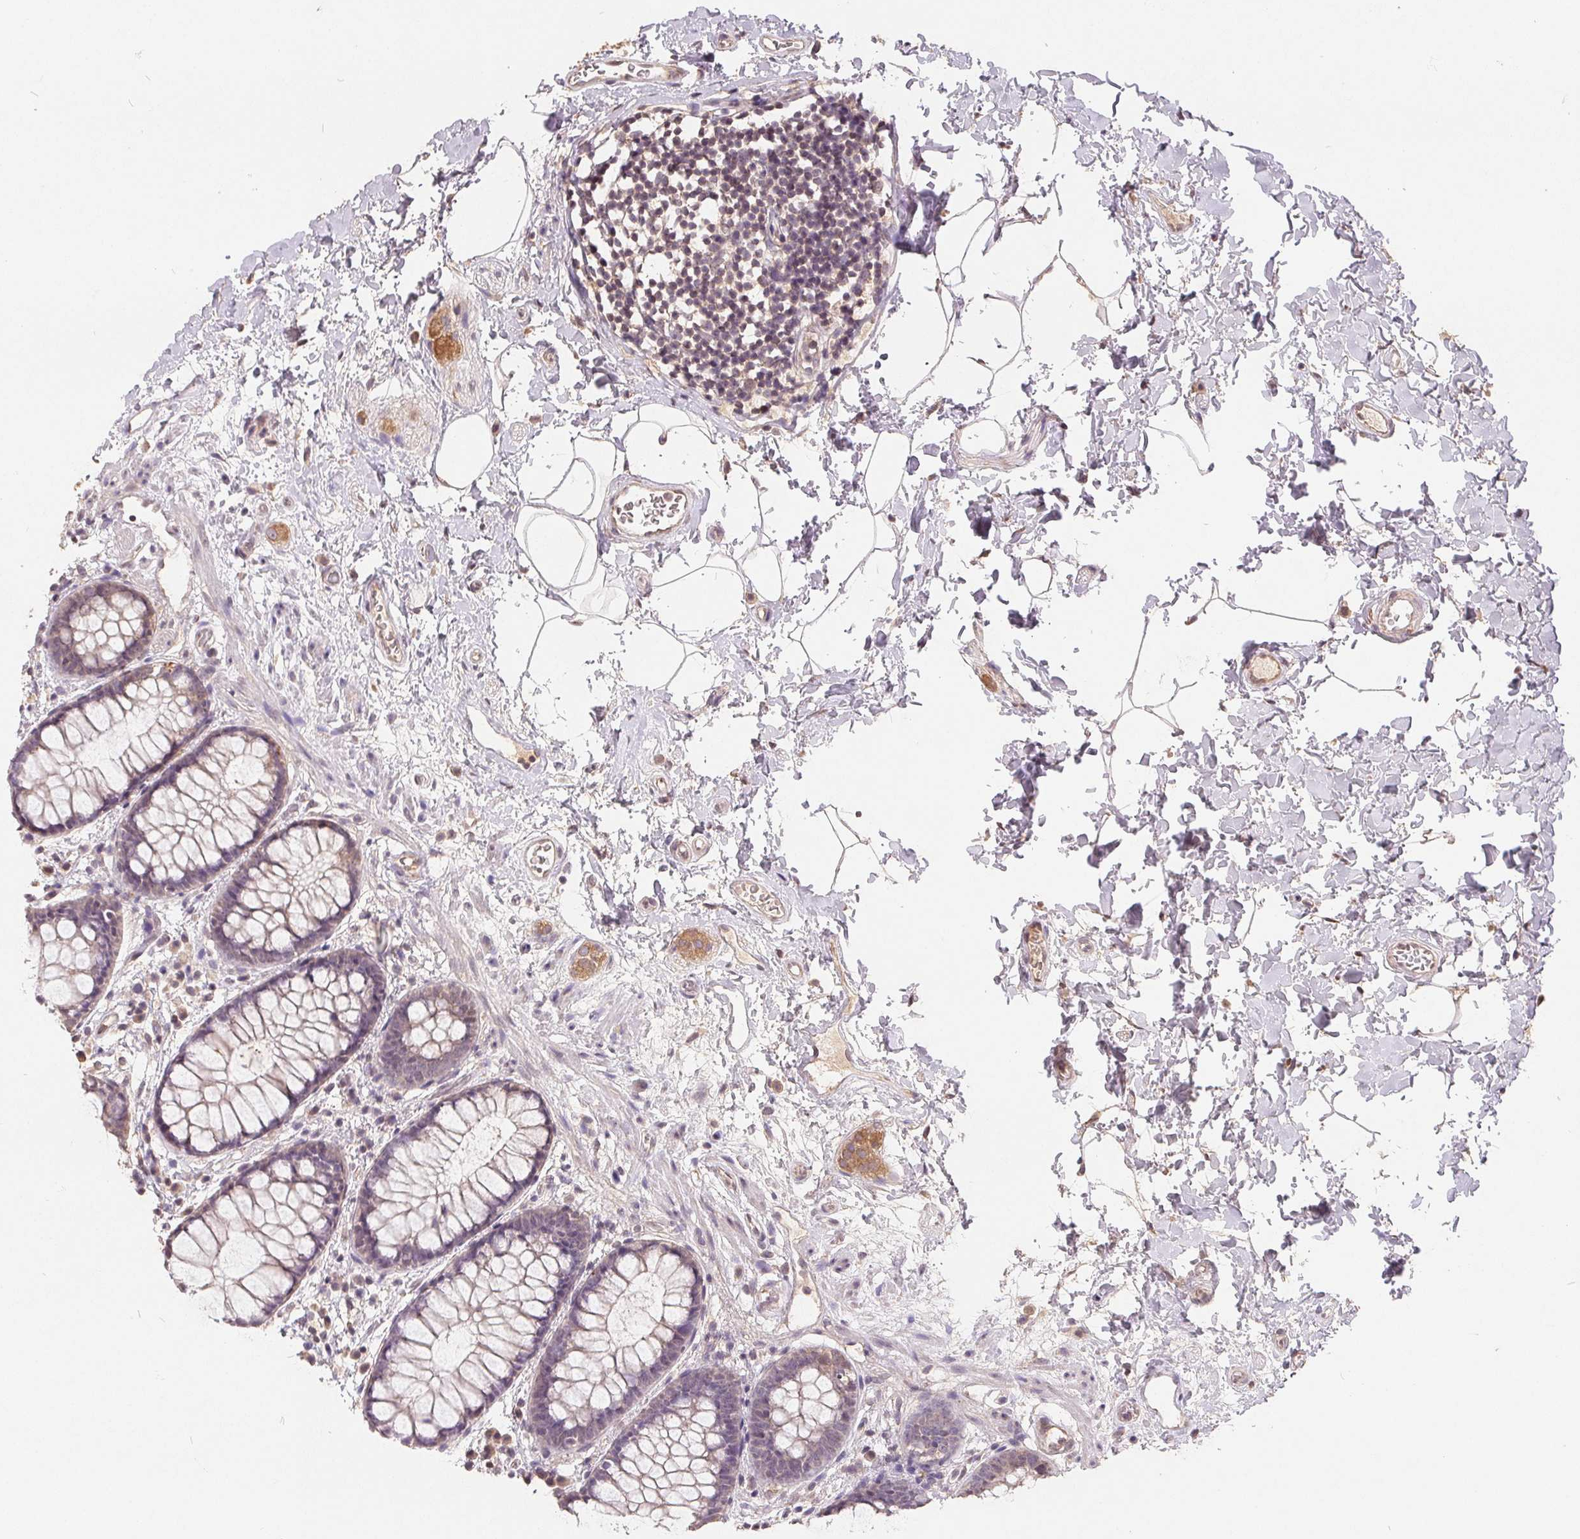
{"staining": {"intensity": "weak", "quantity": "<25%", "location": "cytoplasmic/membranous"}, "tissue": "rectum", "cell_type": "Glandular cells", "image_type": "normal", "snomed": [{"axis": "morphology", "description": "Normal tissue, NOS"}, {"axis": "topography", "description": "Rectum"}], "caption": "DAB immunohistochemical staining of normal human rectum reveals no significant staining in glandular cells. (Brightfield microscopy of DAB immunohistochemistry (IHC) at high magnification).", "gene": "CDIPT", "patient": {"sex": "female", "age": 62}}